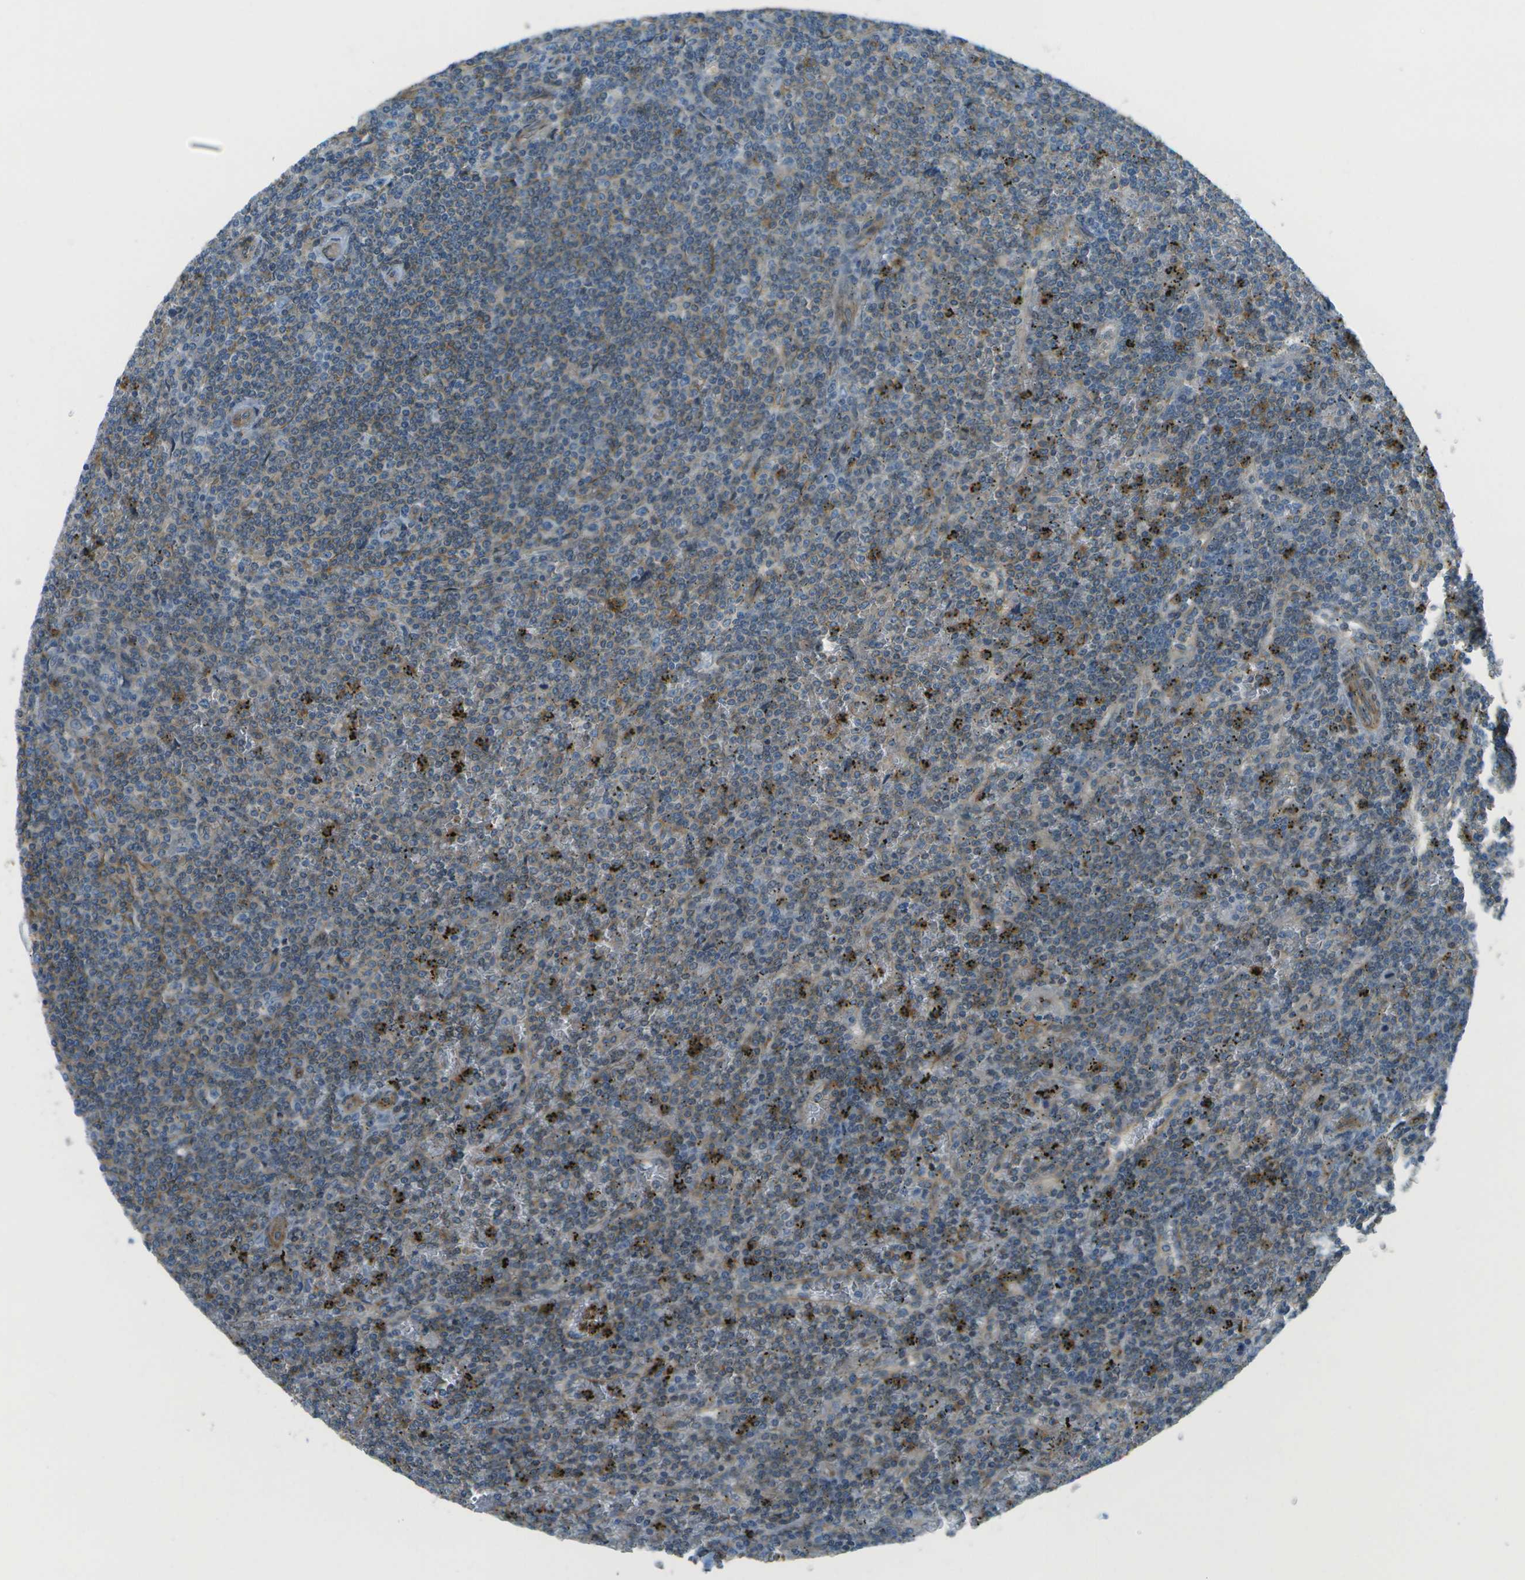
{"staining": {"intensity": "negative", "quantity": "none", "location": "none"}, "tissue": "lymphoma", "cell_type": "Tumor cells", "image_type": "cancer", "snomed": [{"axis": "morphology", "description": "Malignant lymphoma, non-Hodgkin's type, Low grade"}, {"axis": "topography", "description": "Spleen"}], "caption": "This is an immunohistochemistry photomicrograph of human malignant lymphoma, non-Hodgkin's type (low-grade). There is no staining in tumor cells.", "gene": "MYH11", "patient": {"sex": "female", "age": 19}}